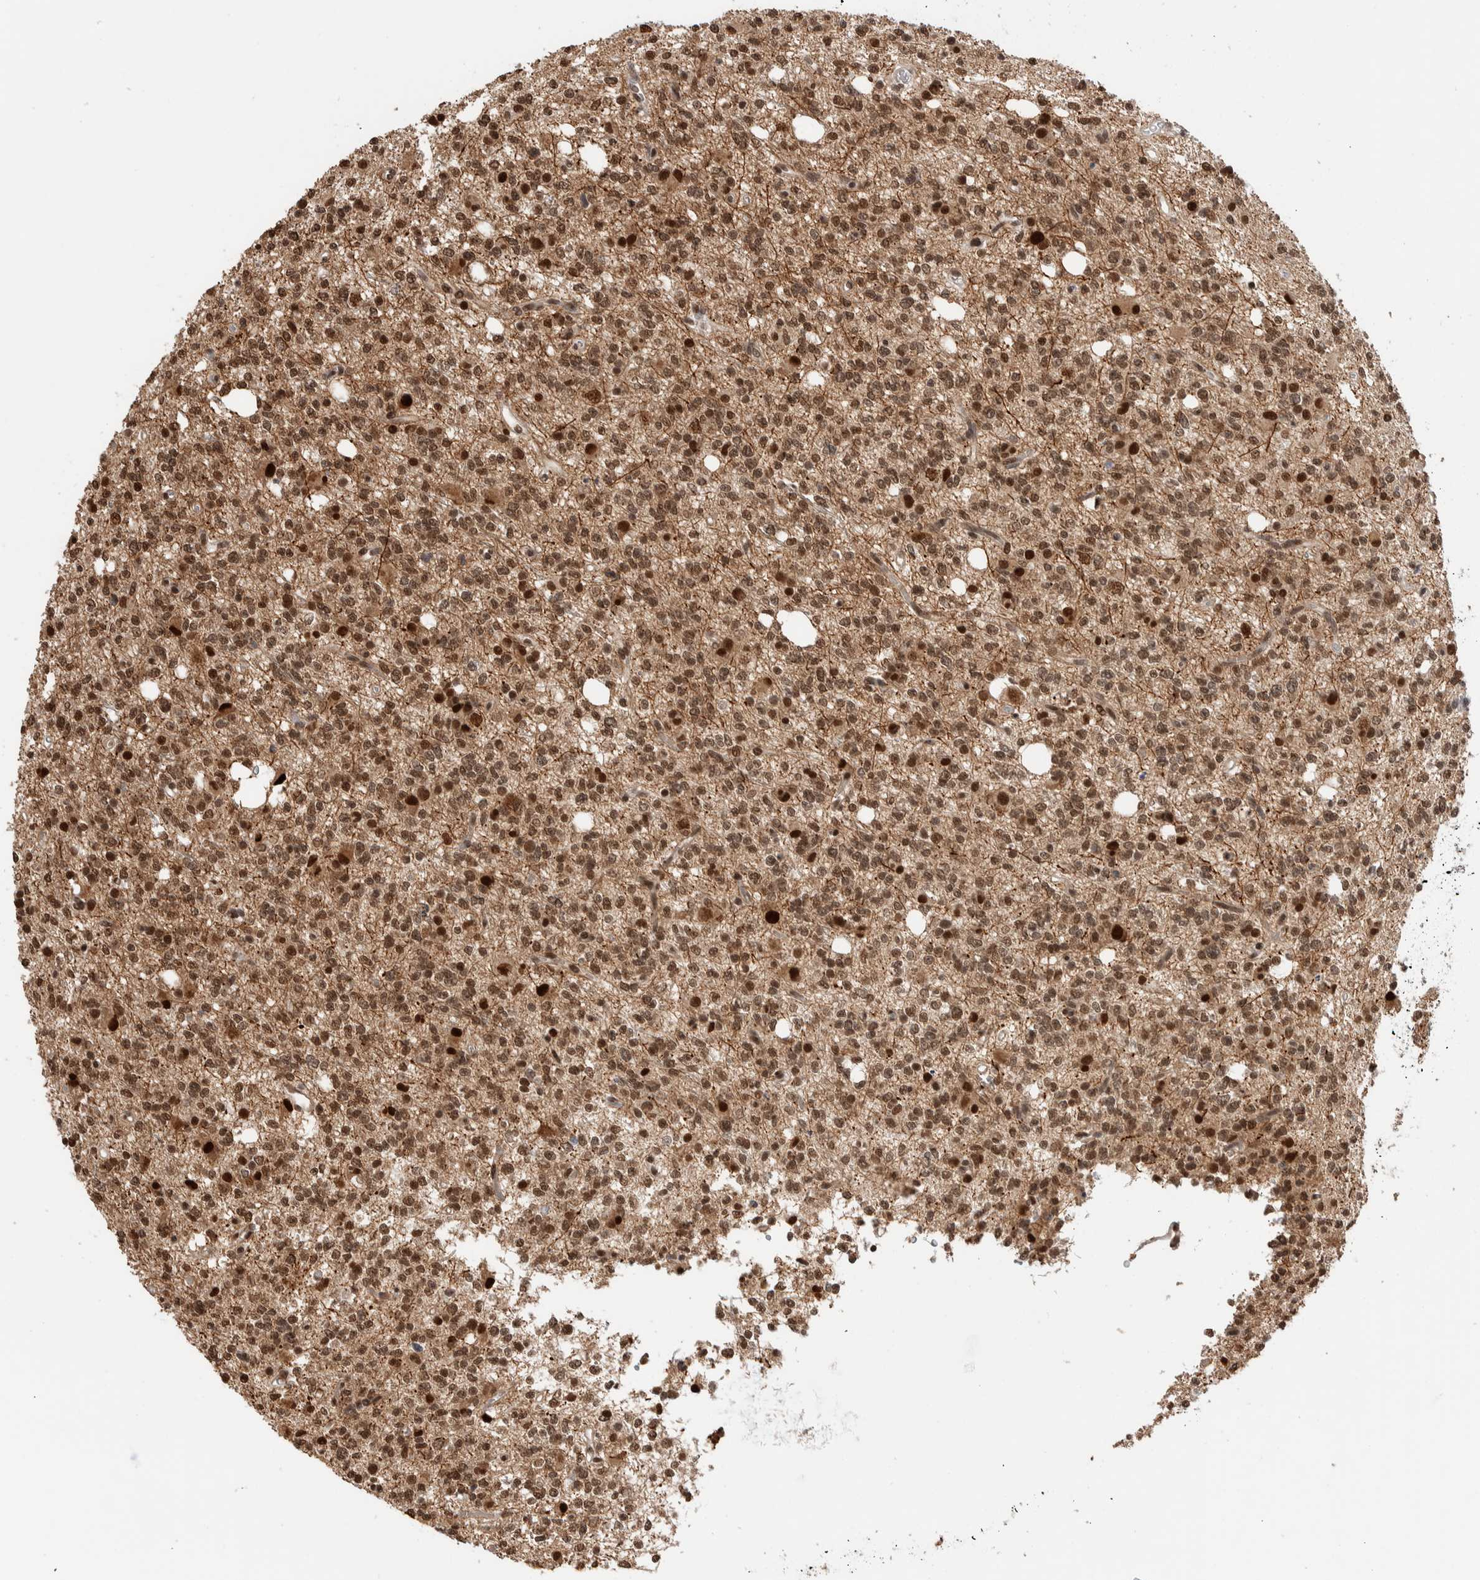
{"staining": {"intensity": "moderate", "quantity": ">75%", "location": "cytoplasmic/membranous,nuclear"}, "tissue": "glioma", "cell_type": "Tumor cells", "image_type": "cancer", "snomed": [{"axis": "morphology", "description": "Glioma, malignant, High grade"}, {"axis": "topography", "description": "Brain"}], "caption": "Immunohistochemical staining of human glioma shows medium levels of moderate cytoplasmic/membranous and nuclear staining in approximately >75% of tumor cells.", "gene": "TNRC18", "patient": {"sex": "female", "age": 62}}